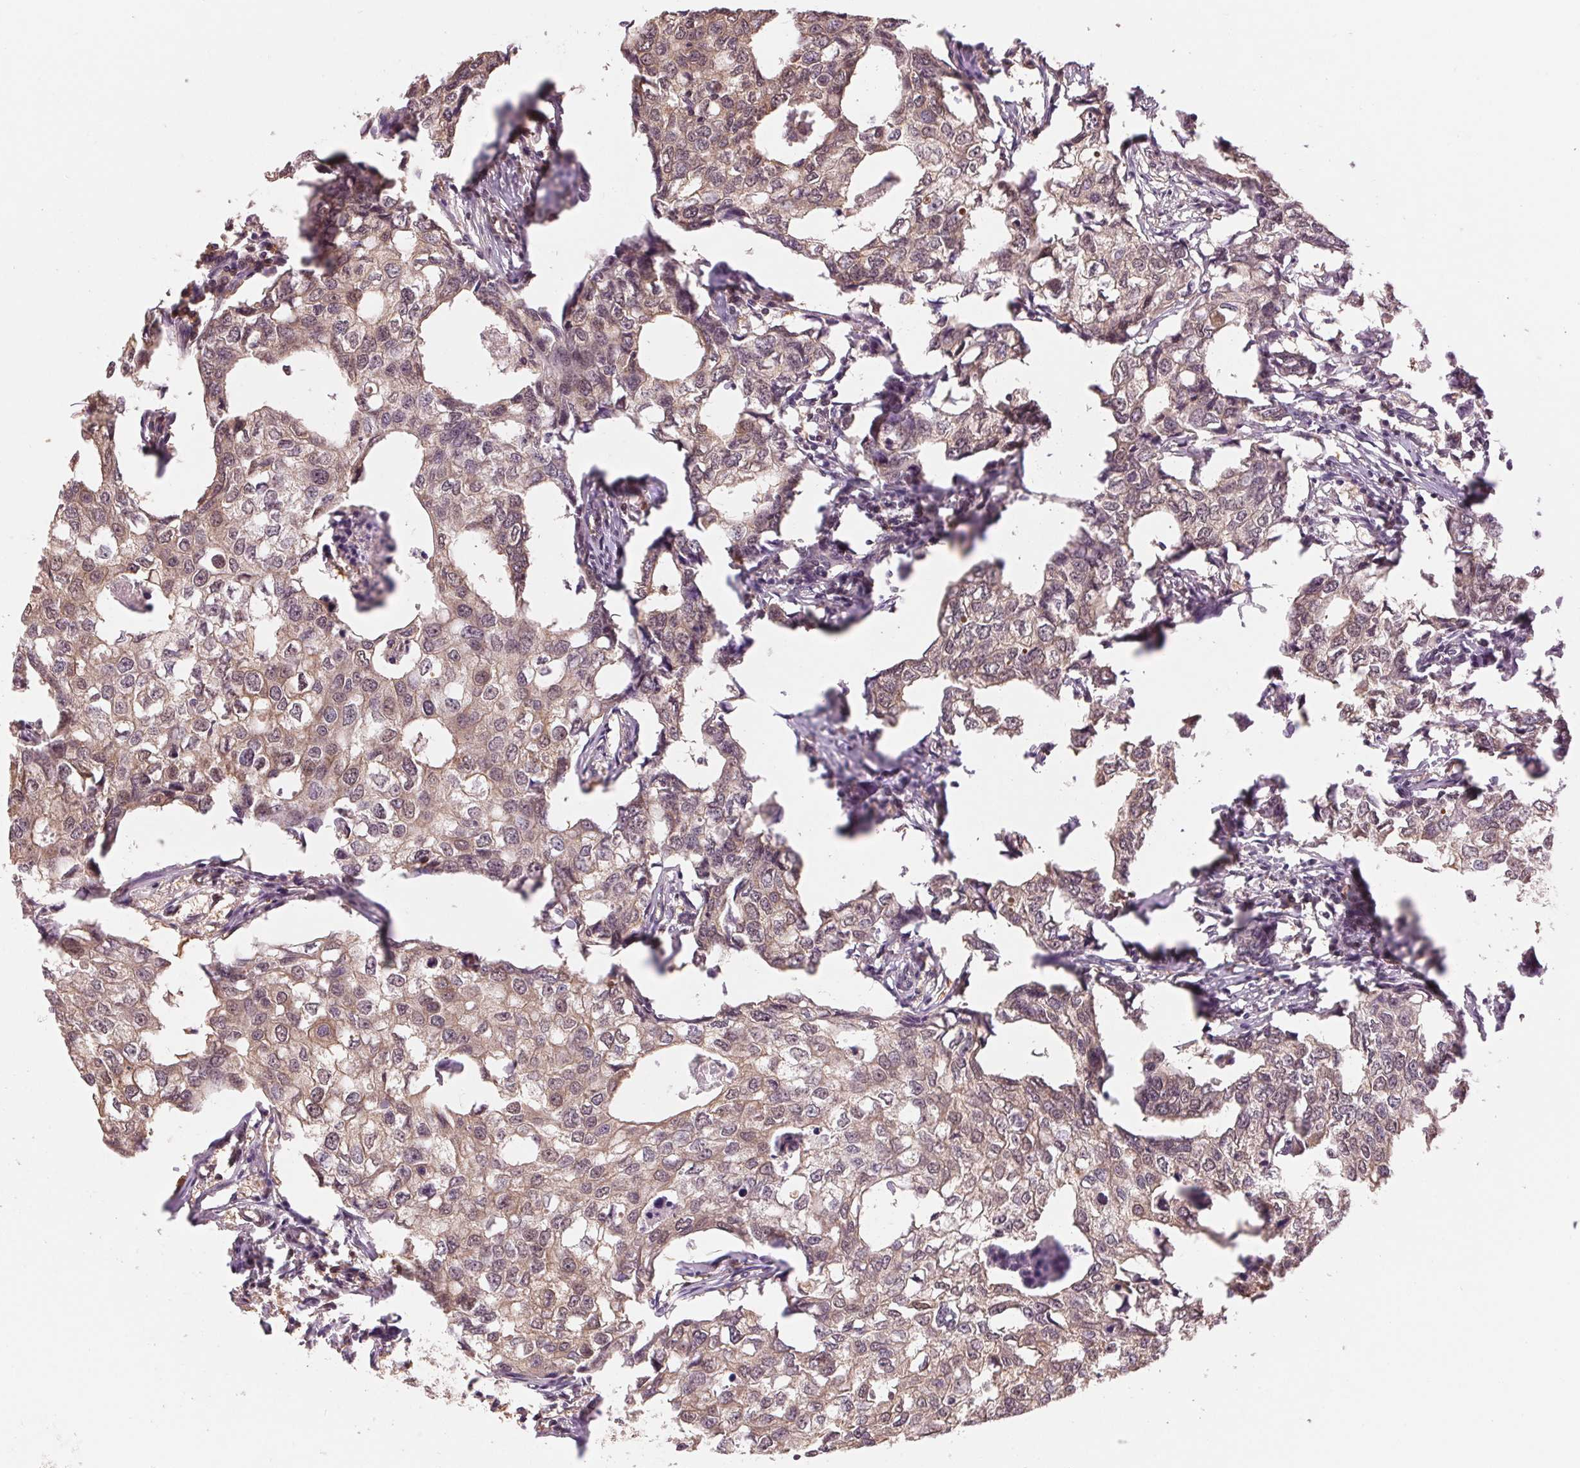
{"staining": {"intensity": "weak", "quantity": ">75%", "location": "cytoplasmic/membranous"}, "tissue": "breast cancer", "cell_type": "Tumor cells", "image_type": "cancer", "snomed": [{"axis": "morphology", "description": "Duct carcinoma"}, {"axis": "topography", "description": "Breast"}], "caption": "Tumor cells reveal weak cytoplasmic/membranous staining in about >75% of cells in breast cancer (infiltrating ductal carcinoma).", "gene": "TMEM273", "patient": {"sex": "female", "age": 27}}